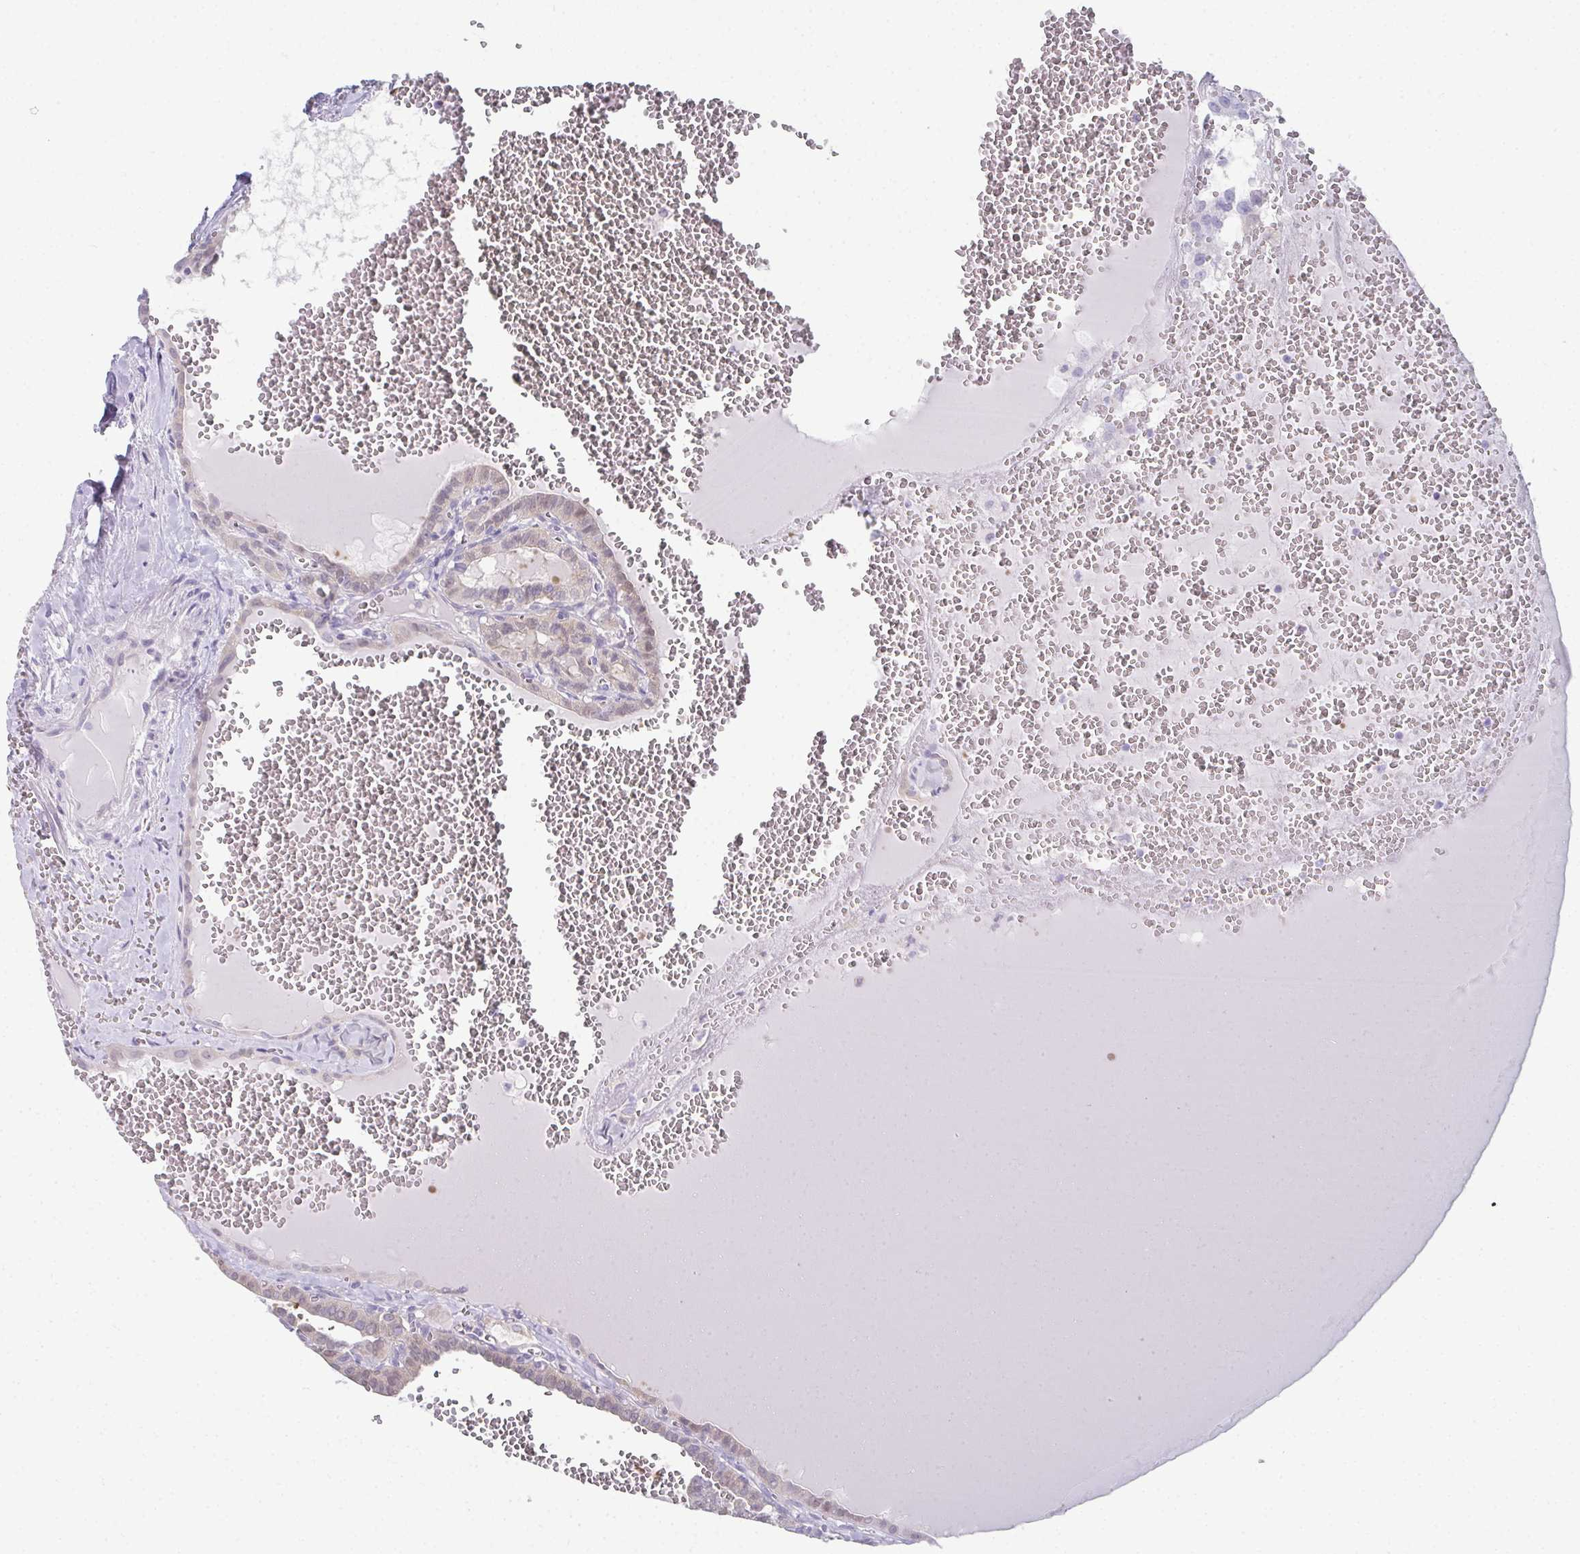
{"staining": {"intensity": "negative", "quantity": "none", "location": "none"}, "tissue": "thyroid cancer", "cell_type": "Tumor cells", "image_type": "cancer", "snomed": [{"axis": "morphology", "description": "Papillary adenocarcinoma, NOS"}, {"axis": "topography", "description": "Thyroid gland"}], "caption": "Human papillary adenocarcinoma (thyroid) stained for a protein using IHC shows no staining in tumor cells.", "gene": "RBP1", "patient": {"sex": "female", "age": 21}}